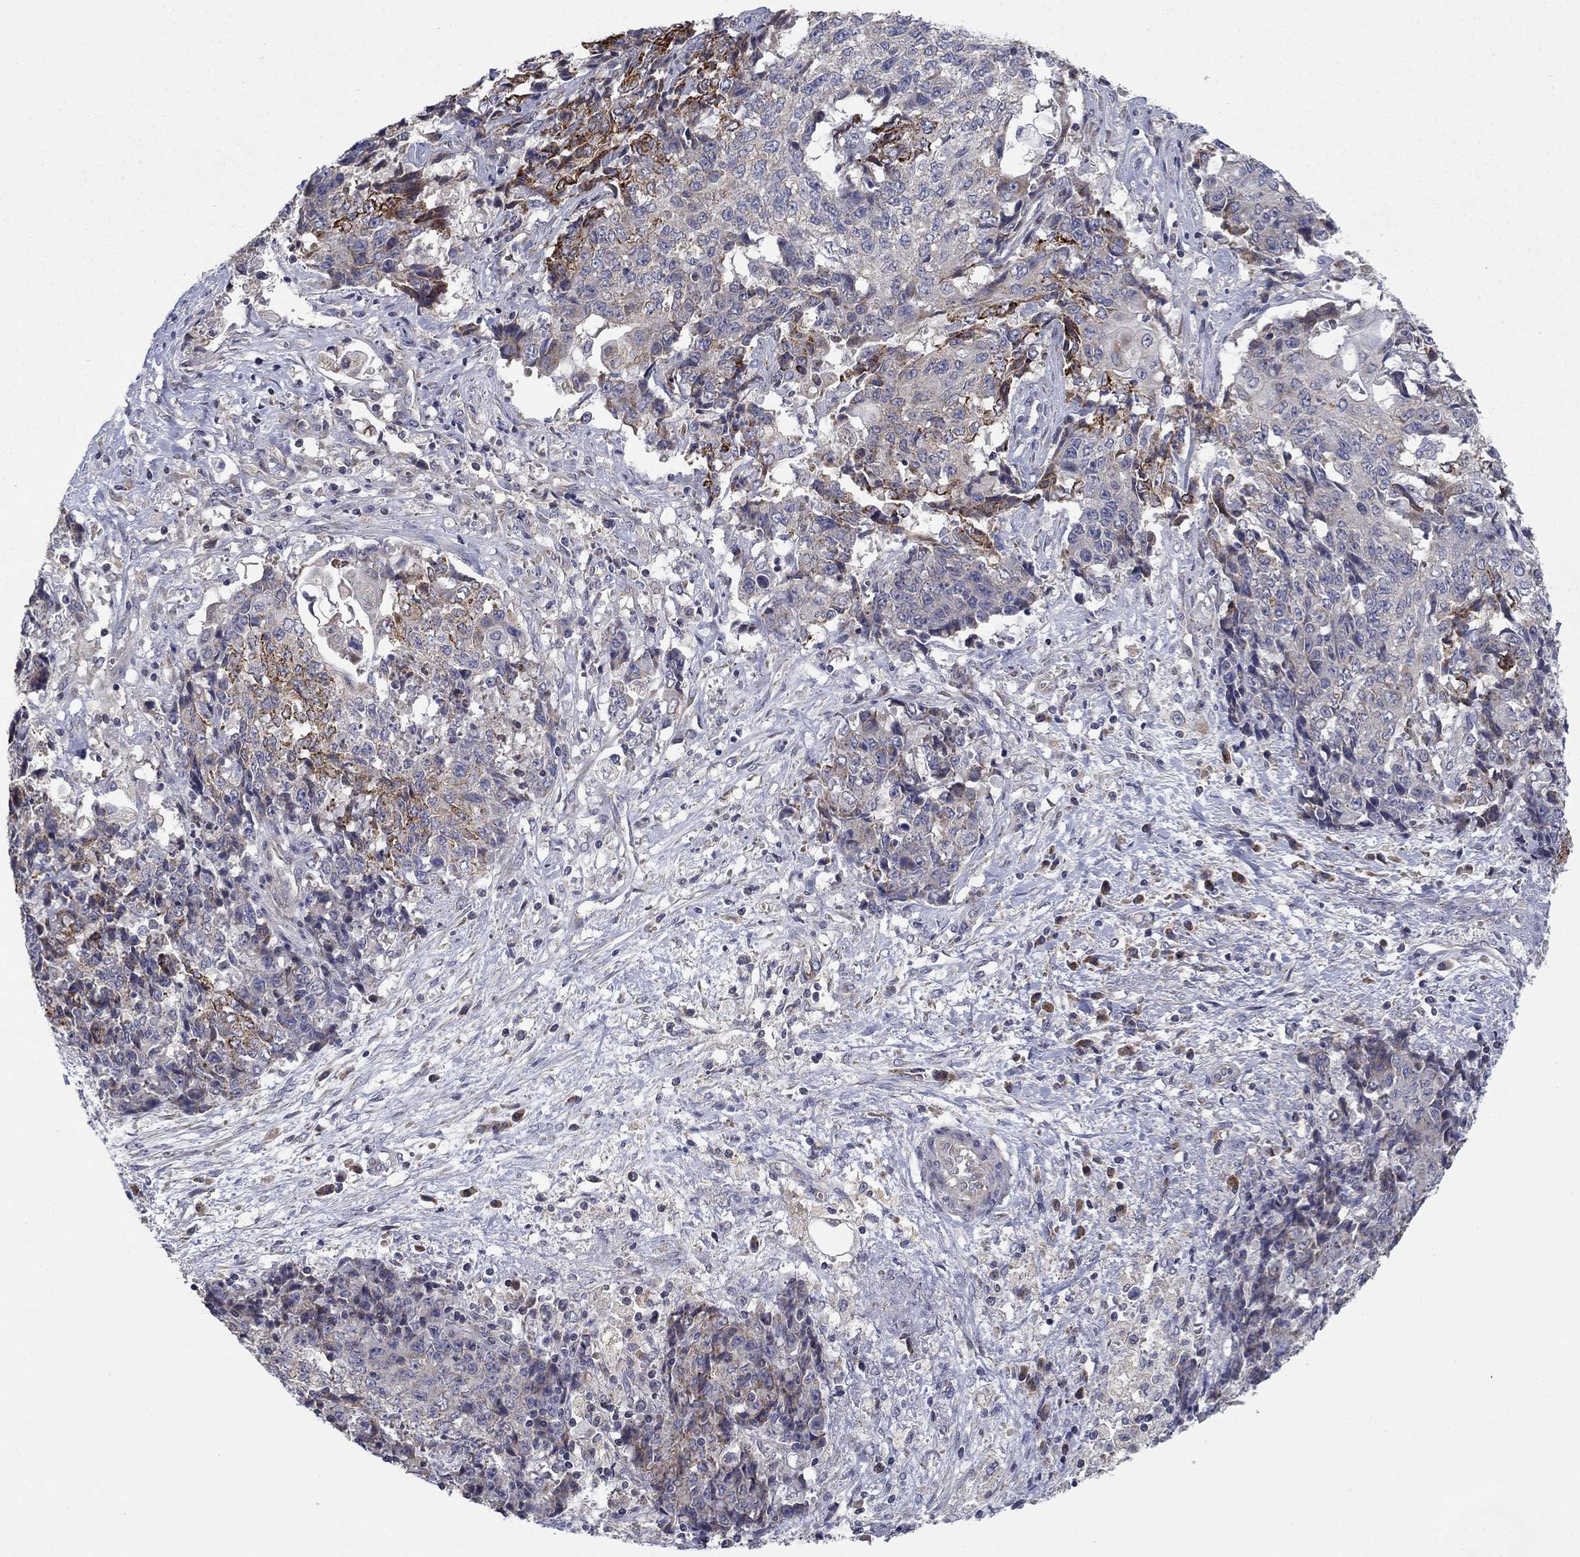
{"staining": {"intensity": "moderate", "quantity": "<25%", "location": "cytoplasmic/membranous"}, "tissue": "ovarian cancer", "cell_type": "Tumor cells", "image_type": "cancer", "snomed": [{"axis": "morphology", "description": "Carcinoma, endometroid"}, {"axis": "topography", "description": "Ovary"}], "caption": "Approximately <25% of tumor cells in ovarian cancer show moderate cytoplasmic/membranous protein expression as visualized by brown immunohistochemical staining.", "gene": "MMAA", "patient": {"sex": "female", "age": 42}}